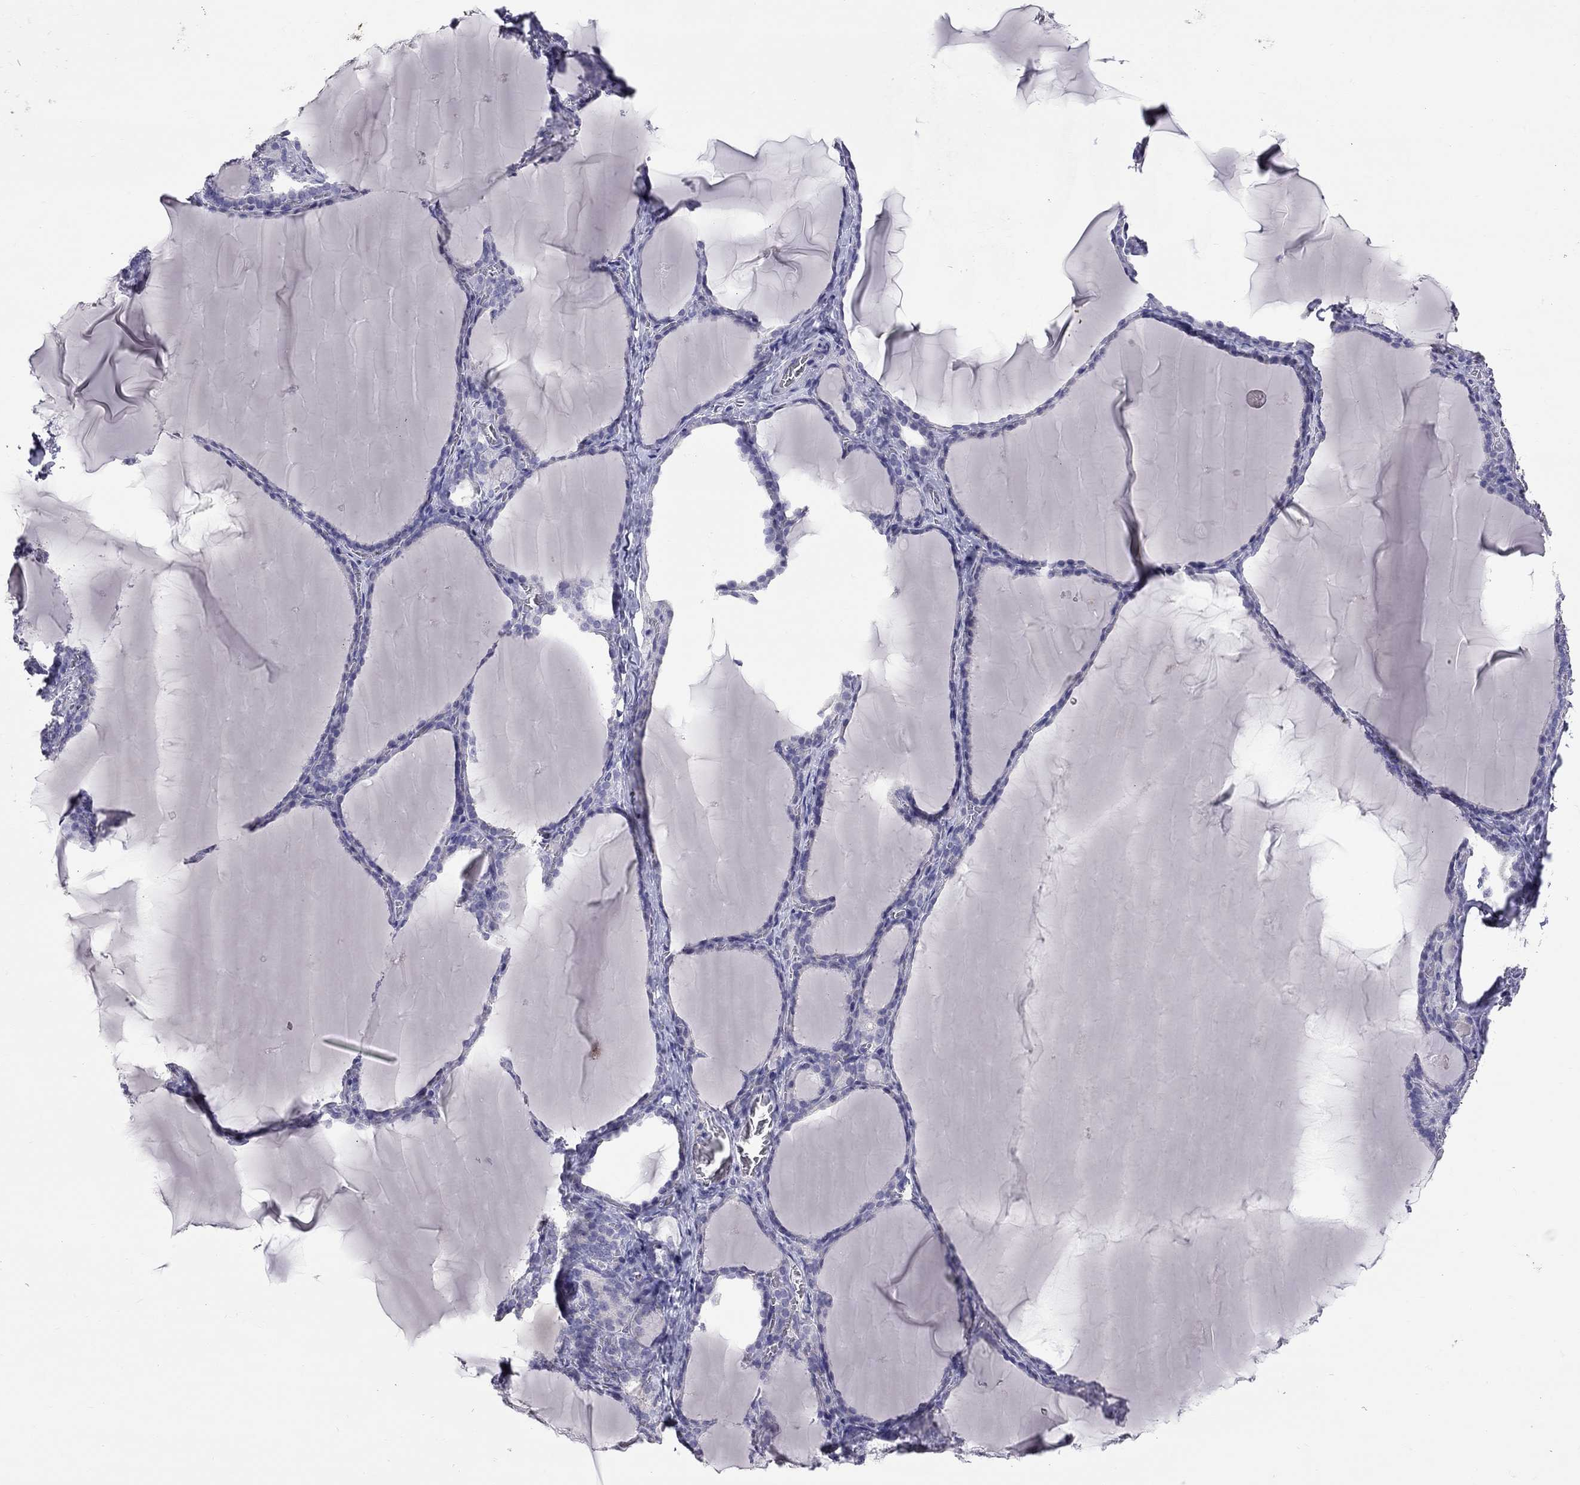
{"staining": {"intensity": "negative", "quantity": "none", "location": "none"}, "tissue": "thyroid gland", "cell_type": "Glandular cells", "image_type": "normal", "snomed": [{"axis": "morphology", "description": "Normal tissue, NOS"}, {"axis": "morphology", "description": "Hyperplasia, NOS"}, {"axis": "topography", "description": "Thyroid gland"}], "caption": "Immunohistochemistry of normal thyroid gland reveals no staining in glandular cells. (Stains: DAB (3,3'-diaminobenzidine) immunohistochemistry with hematoxylin counter stain, Microscopy: brightfield microscopy at high magnification).", "gene": "CFAP91", "patient": {"sex": "female", "age": 27}}